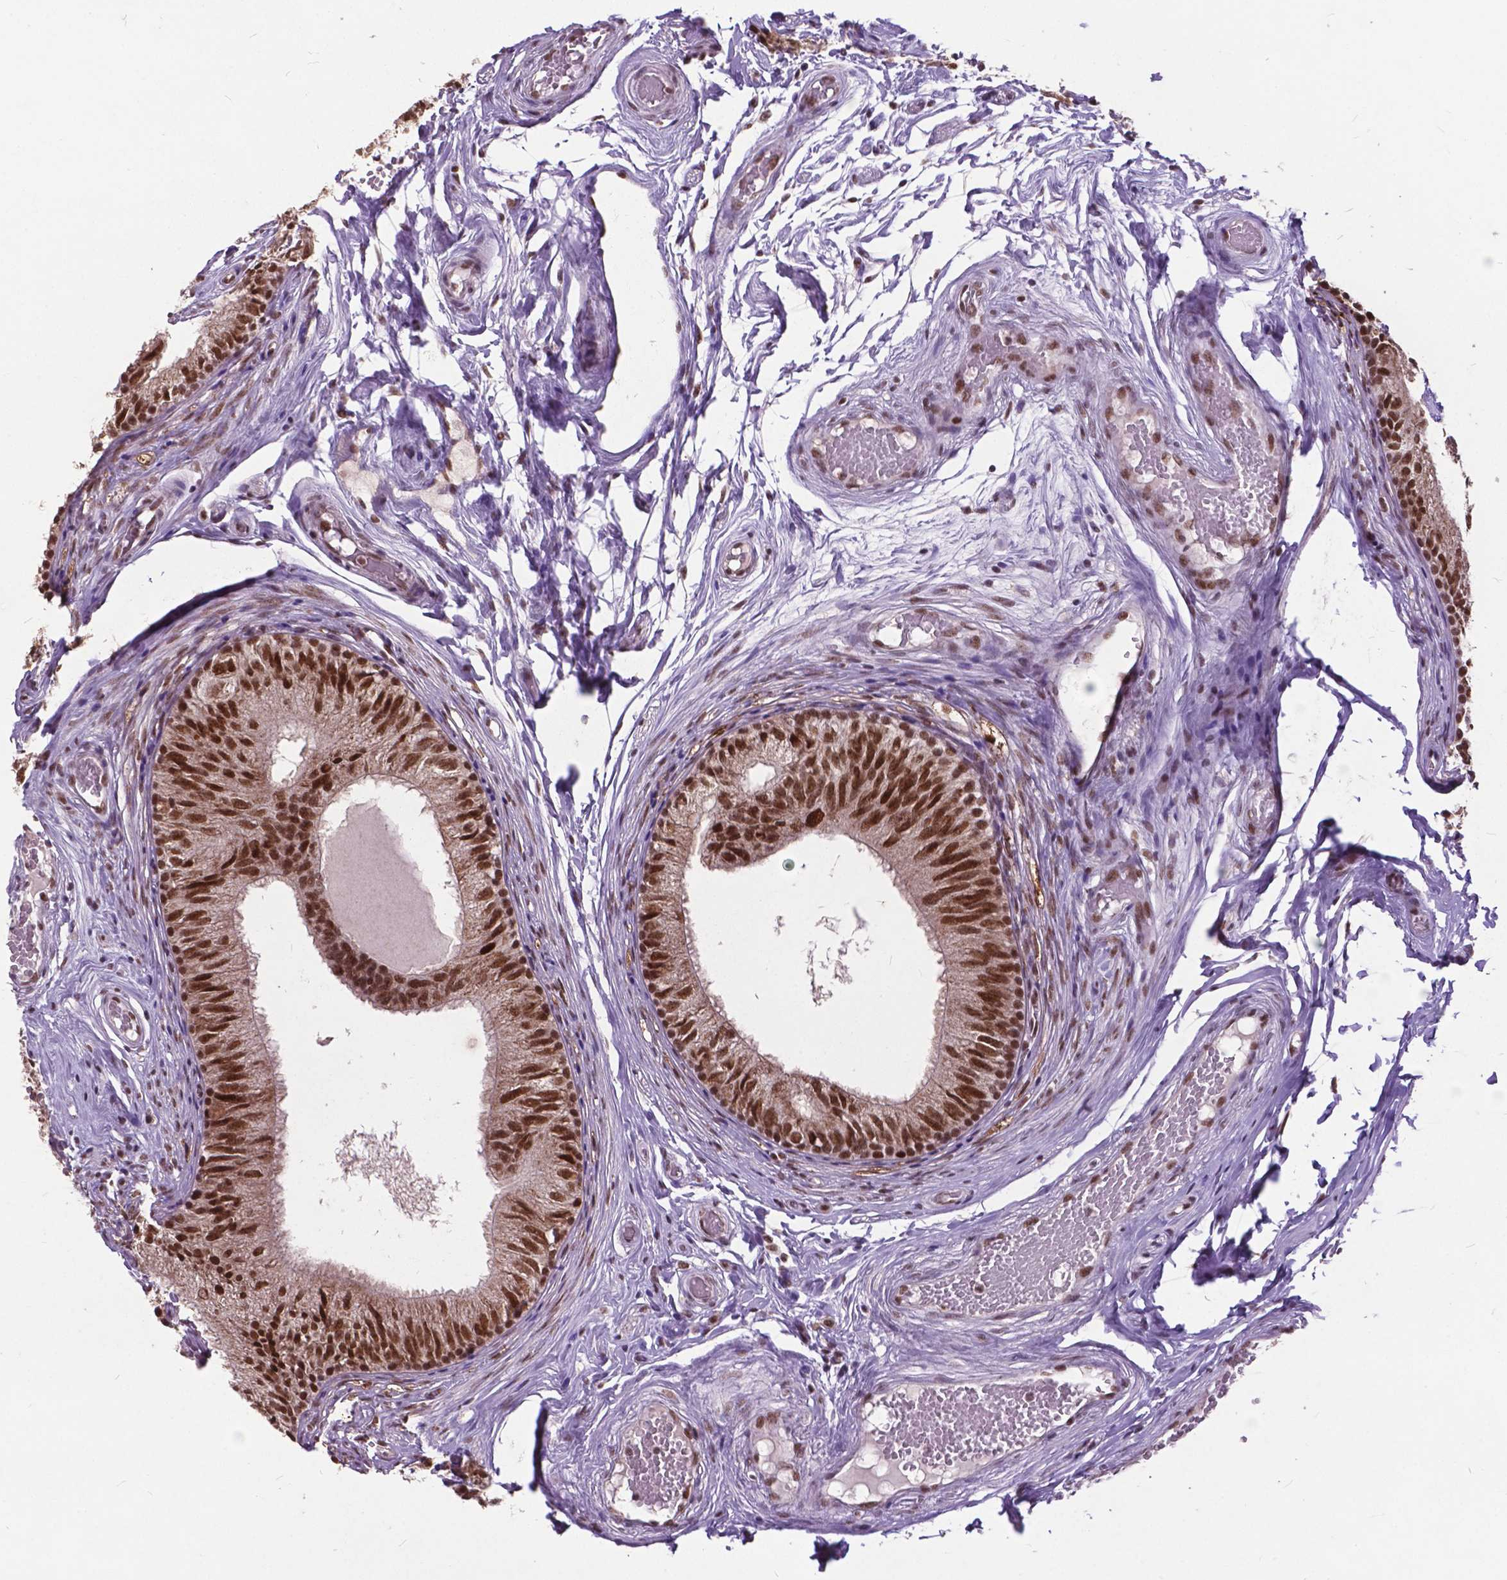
{"staining": {"intensity": "strong", "quantity": ">75%", "location": "nuclear"}, "tissue": "epididymis", "cell_type": "Glandular cells", "image_type": "normal", "snomed": [{"axis": "morphology", "description": "Normal tissue, NOS"}, {"axis": "topography", "description": "Epididymis"}], "caption": "Protein expression analysis of normal epididymis exhibits strong nuclear staining in approximately >75% of glandular cells.", "gene": "MSH2", "patient": {"sex": "male", "age": 29}}